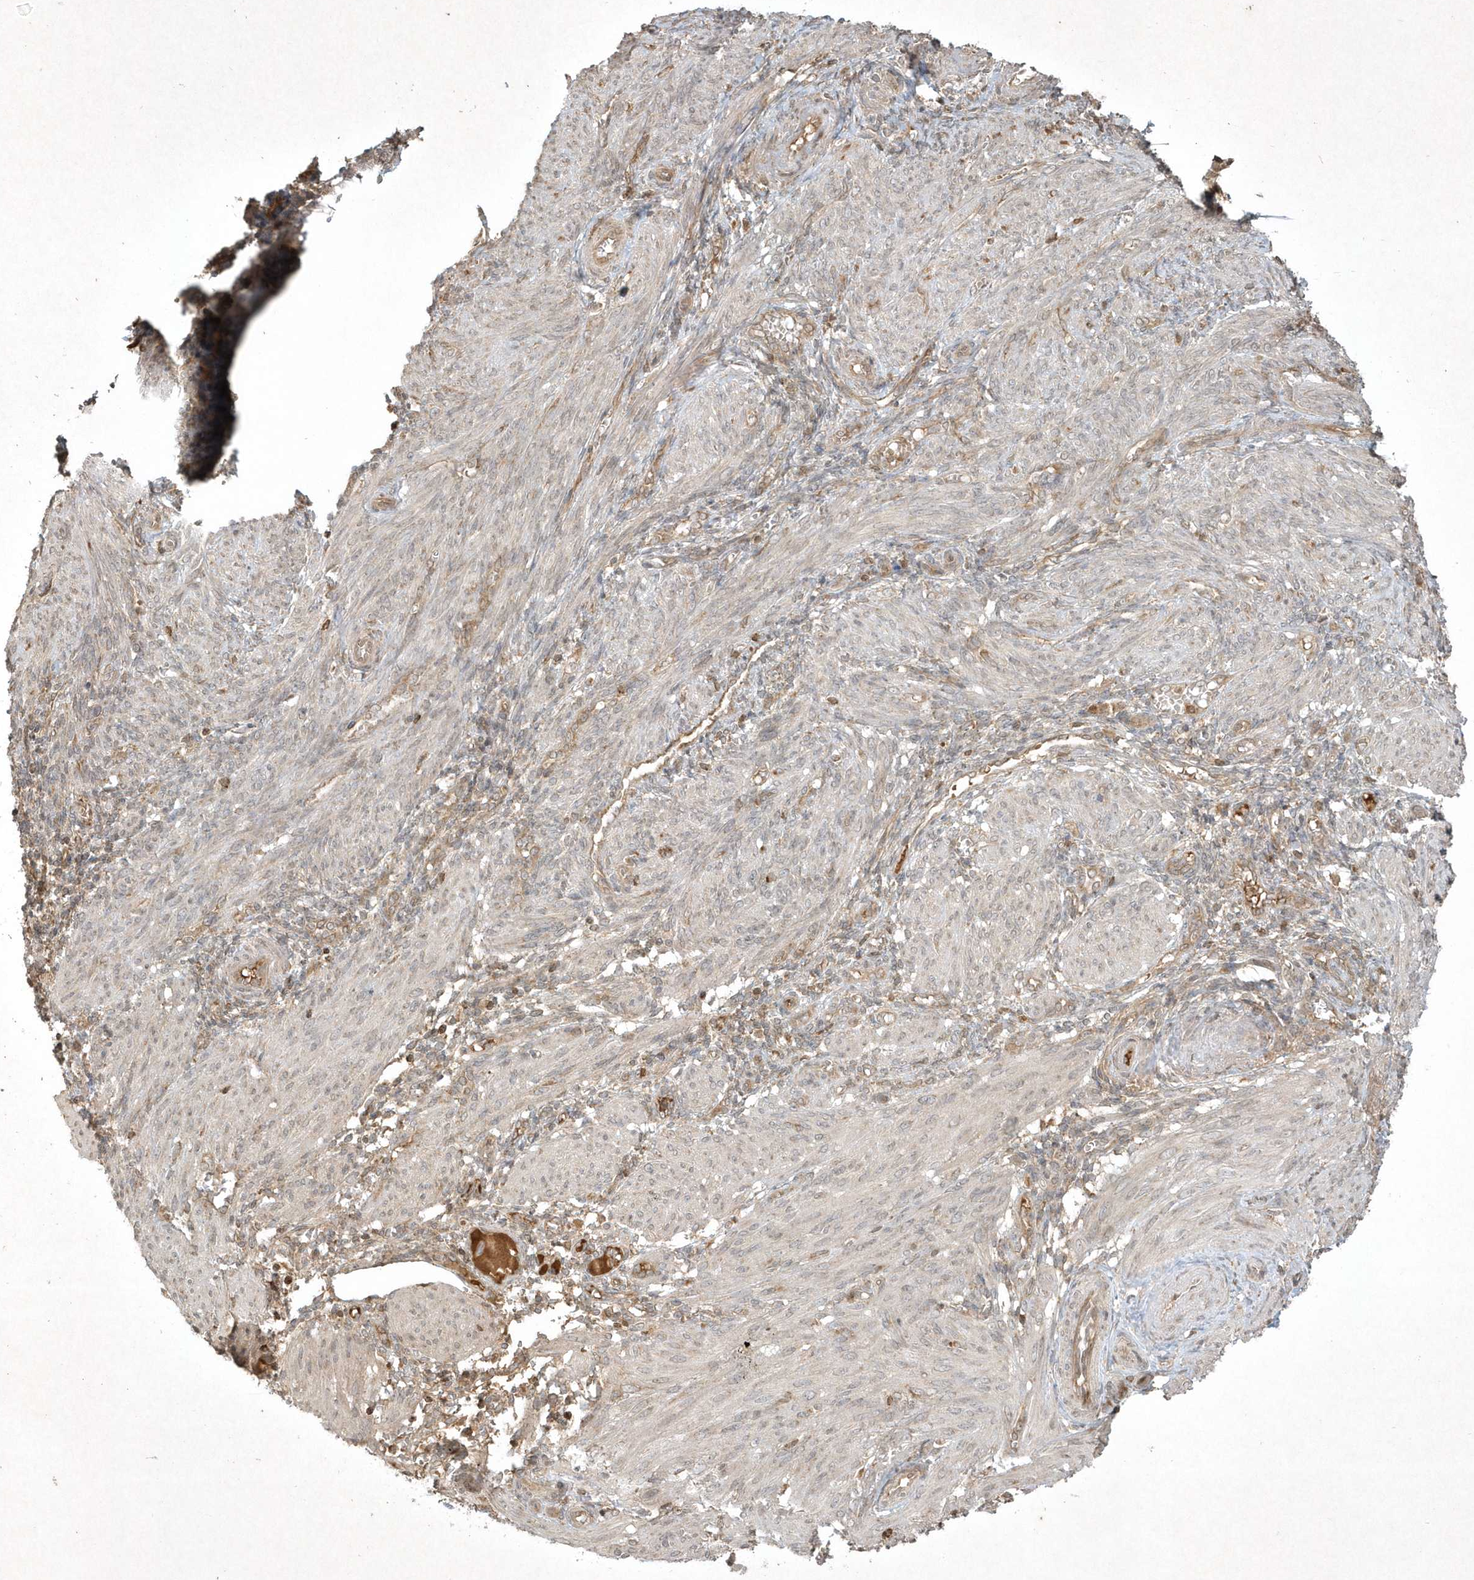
{"staining": {"intensity": "weak", "quantity": "<25%", "location": "cytoplasmic/membranous"}, "tissue": "smooth muscle", "cell_type": "Smooth muscle cells", "image_type": "normal", "snomed": [{"axis": "morphology", "description": "Normal tissue, NOS"}, {"axis": "topography", "description": "Smooth muscle"}], "caption": "The IHC micrograph has no significant positivity in smooth muscle cells of smooth muscle.", "gene": "PLTP", "patient": {"sex": "female", "age": 39}}